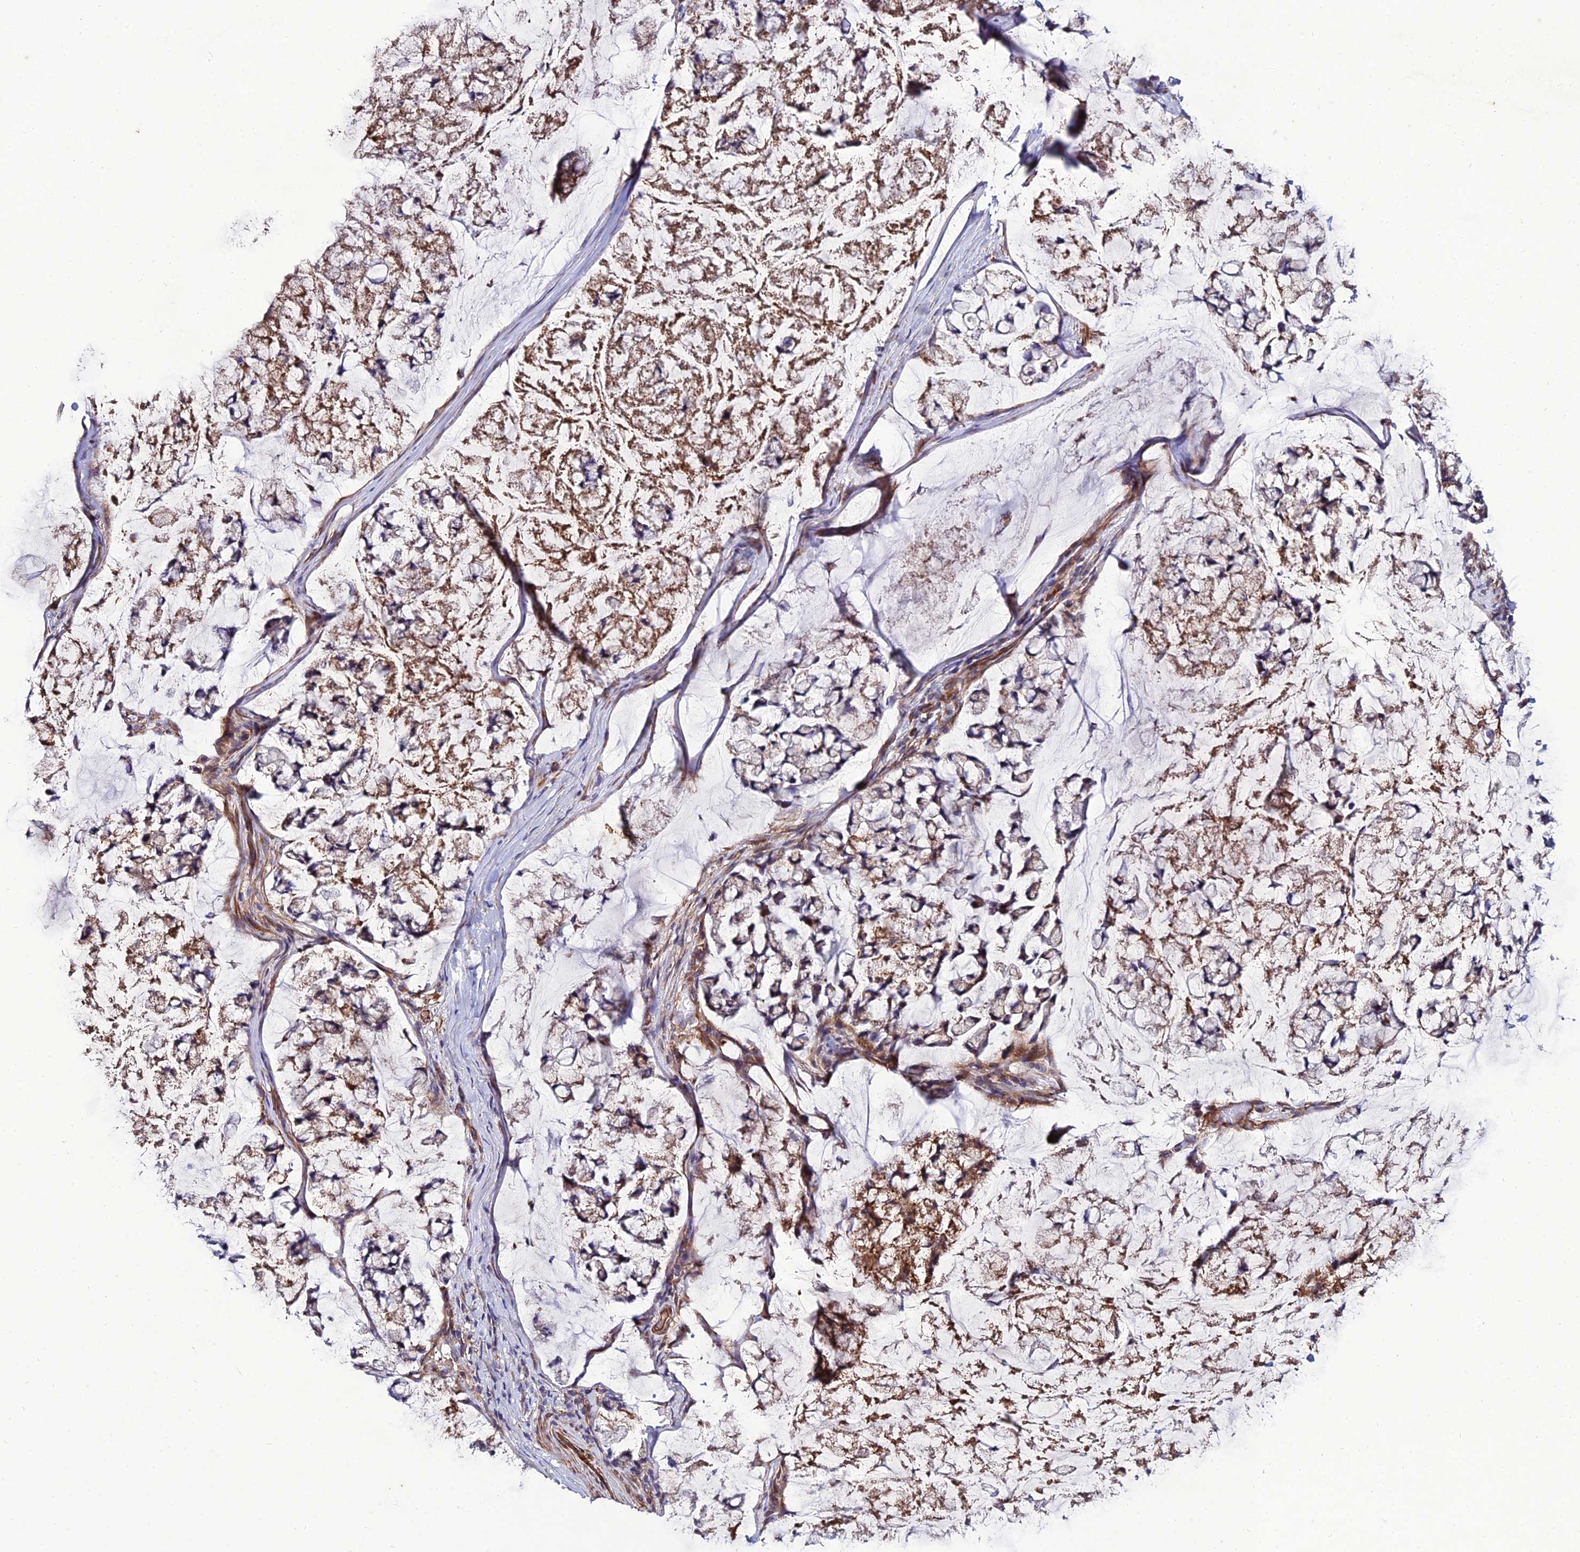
{"staining": {"intensity": "moderate", "quantity": ">75%", "location": "cytoplasmic/membranous"}, "tissue": "stomach cancer", "cell_type": "Tumor cells", "image_type": "cancer", "snomed": [{"axis": "morphology", "description": "Adenocarcinoma, NOS"}, {"axis": "topography", "description": "Stomach, lower"}], "caption": "A micrograph of stomach cancer stained for a protein exhibits moderate cytoplasmic/membranous brown staining in tumor cells. The staining was performed using DAB, with brown indicating positive protein expression. Nuclei are stained blue with hematoxylin.", "gene": "ARL6IP1", "patient": {"sex": "male", "age": 67}}